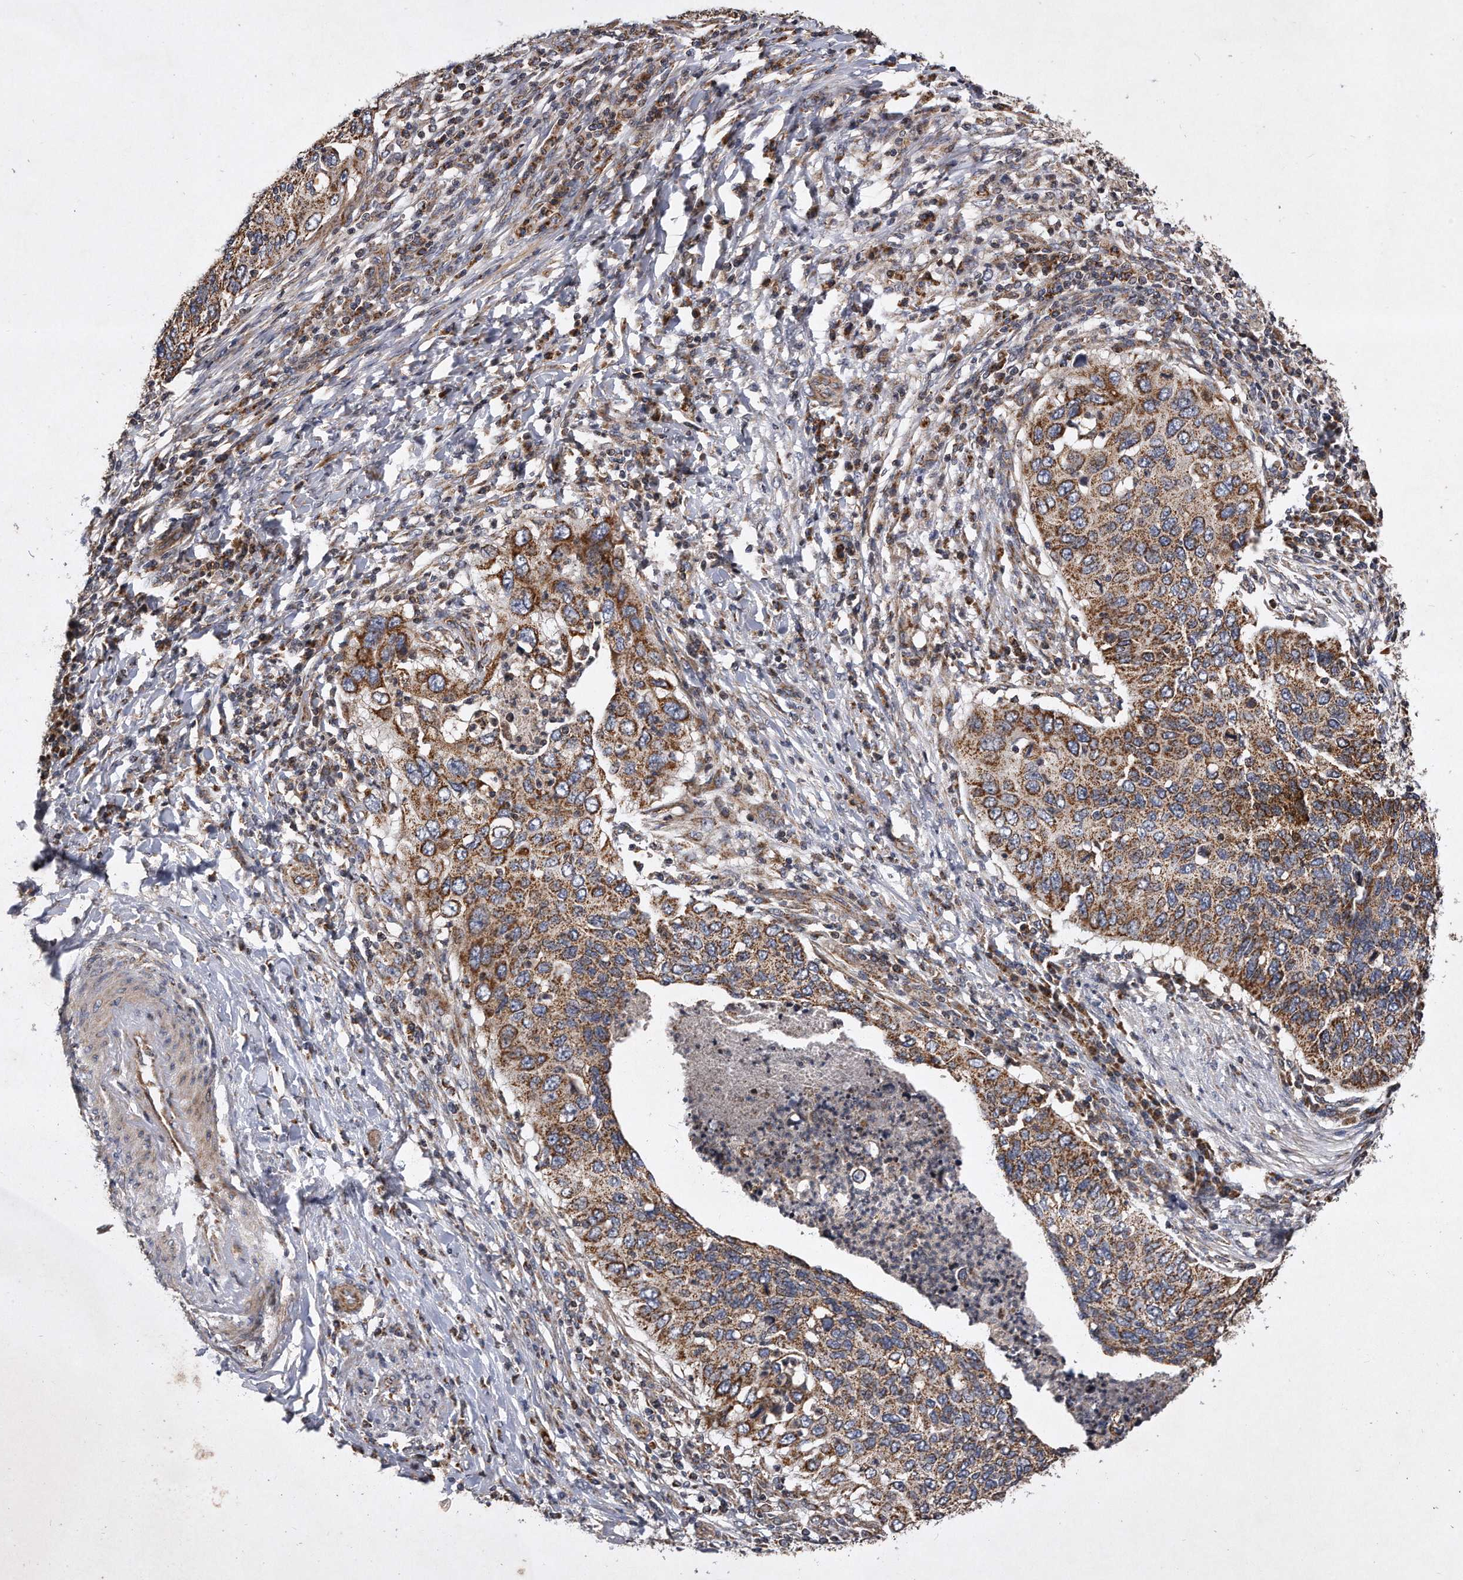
{"staining": {"intensity": "moderate", "quantity": ">75%", "location": "cytoplasmic/membranous"}, "tissue": "cervical cancer", "cell_type": "Tumor cells", "image_type": "cancer", "snomed": [{"axis": "morphology", "description": "Squamous cell carcinoma, NOS"}, {"axis": "topography", "description": "Cervix"}], "caption": "Human cervical cancer stained with a brown dye reveals moderate cytoplasmic/membranous positive positivity in about >75% of tumor cells.", "gene": "PPP5C", "patient": {"sex": "female", "age": 38}}